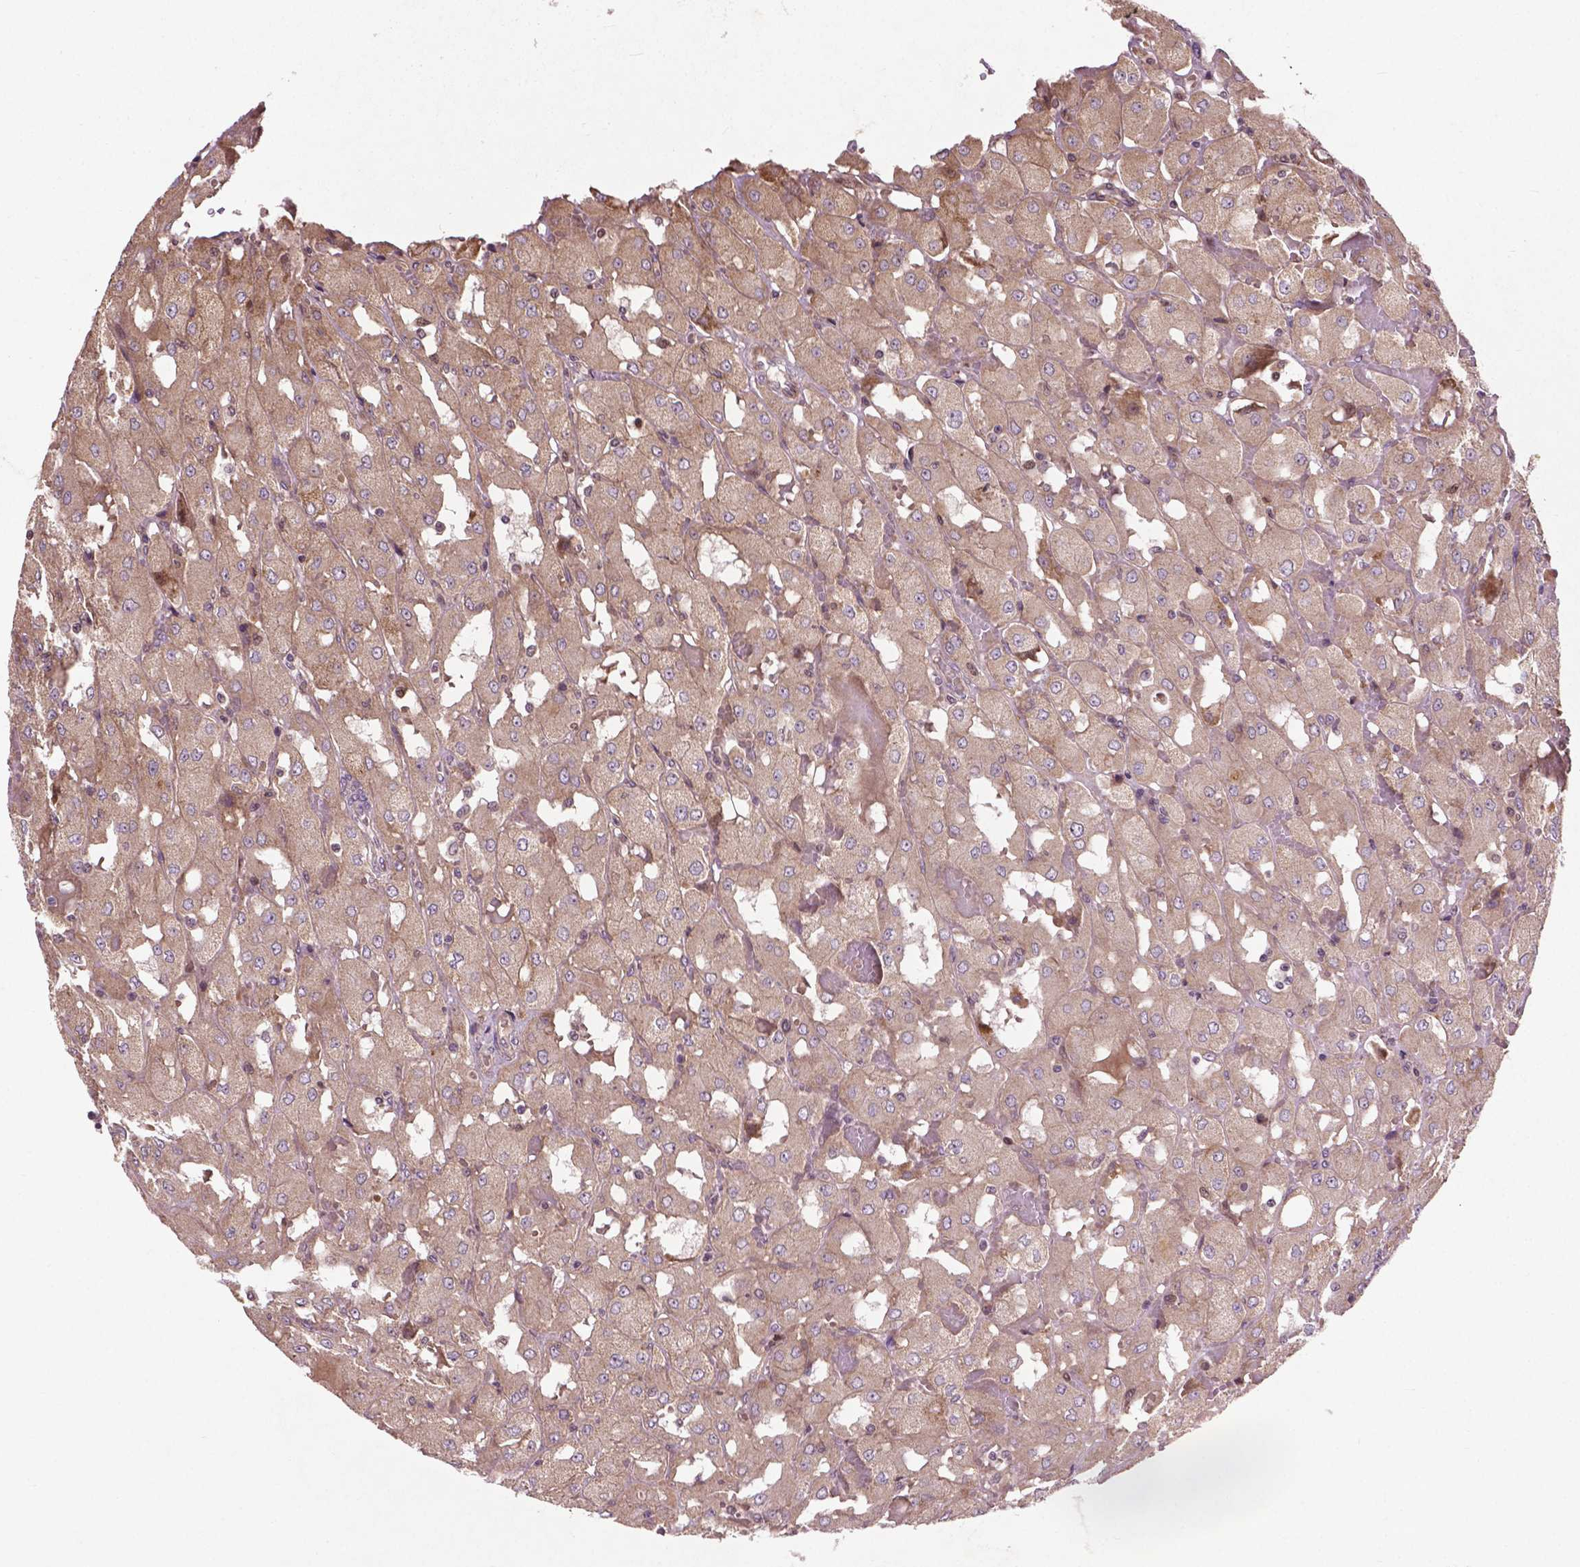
{"staining": {"intensity": "moderate", "quantity": ">75%", "location": "cytoplasmic/membranous"}, "tissue": "renal cancer", "cell_type": "Tumor cells", "image_type": "cancer", "snomed": [{"axis": "morphology", "description": "Adenocarcinoma, NOS"}, {"axis": "topography", "description": "Kidney"}], "caption": "There is medium levels of moderate cytoplasmic/membranous staining in tumor cells of renal cancer, as demonstrated by immunohistochemical staining (brown color).", "gene": "B3GALNT2", "patient": {"sex": "male", "age": 72}}